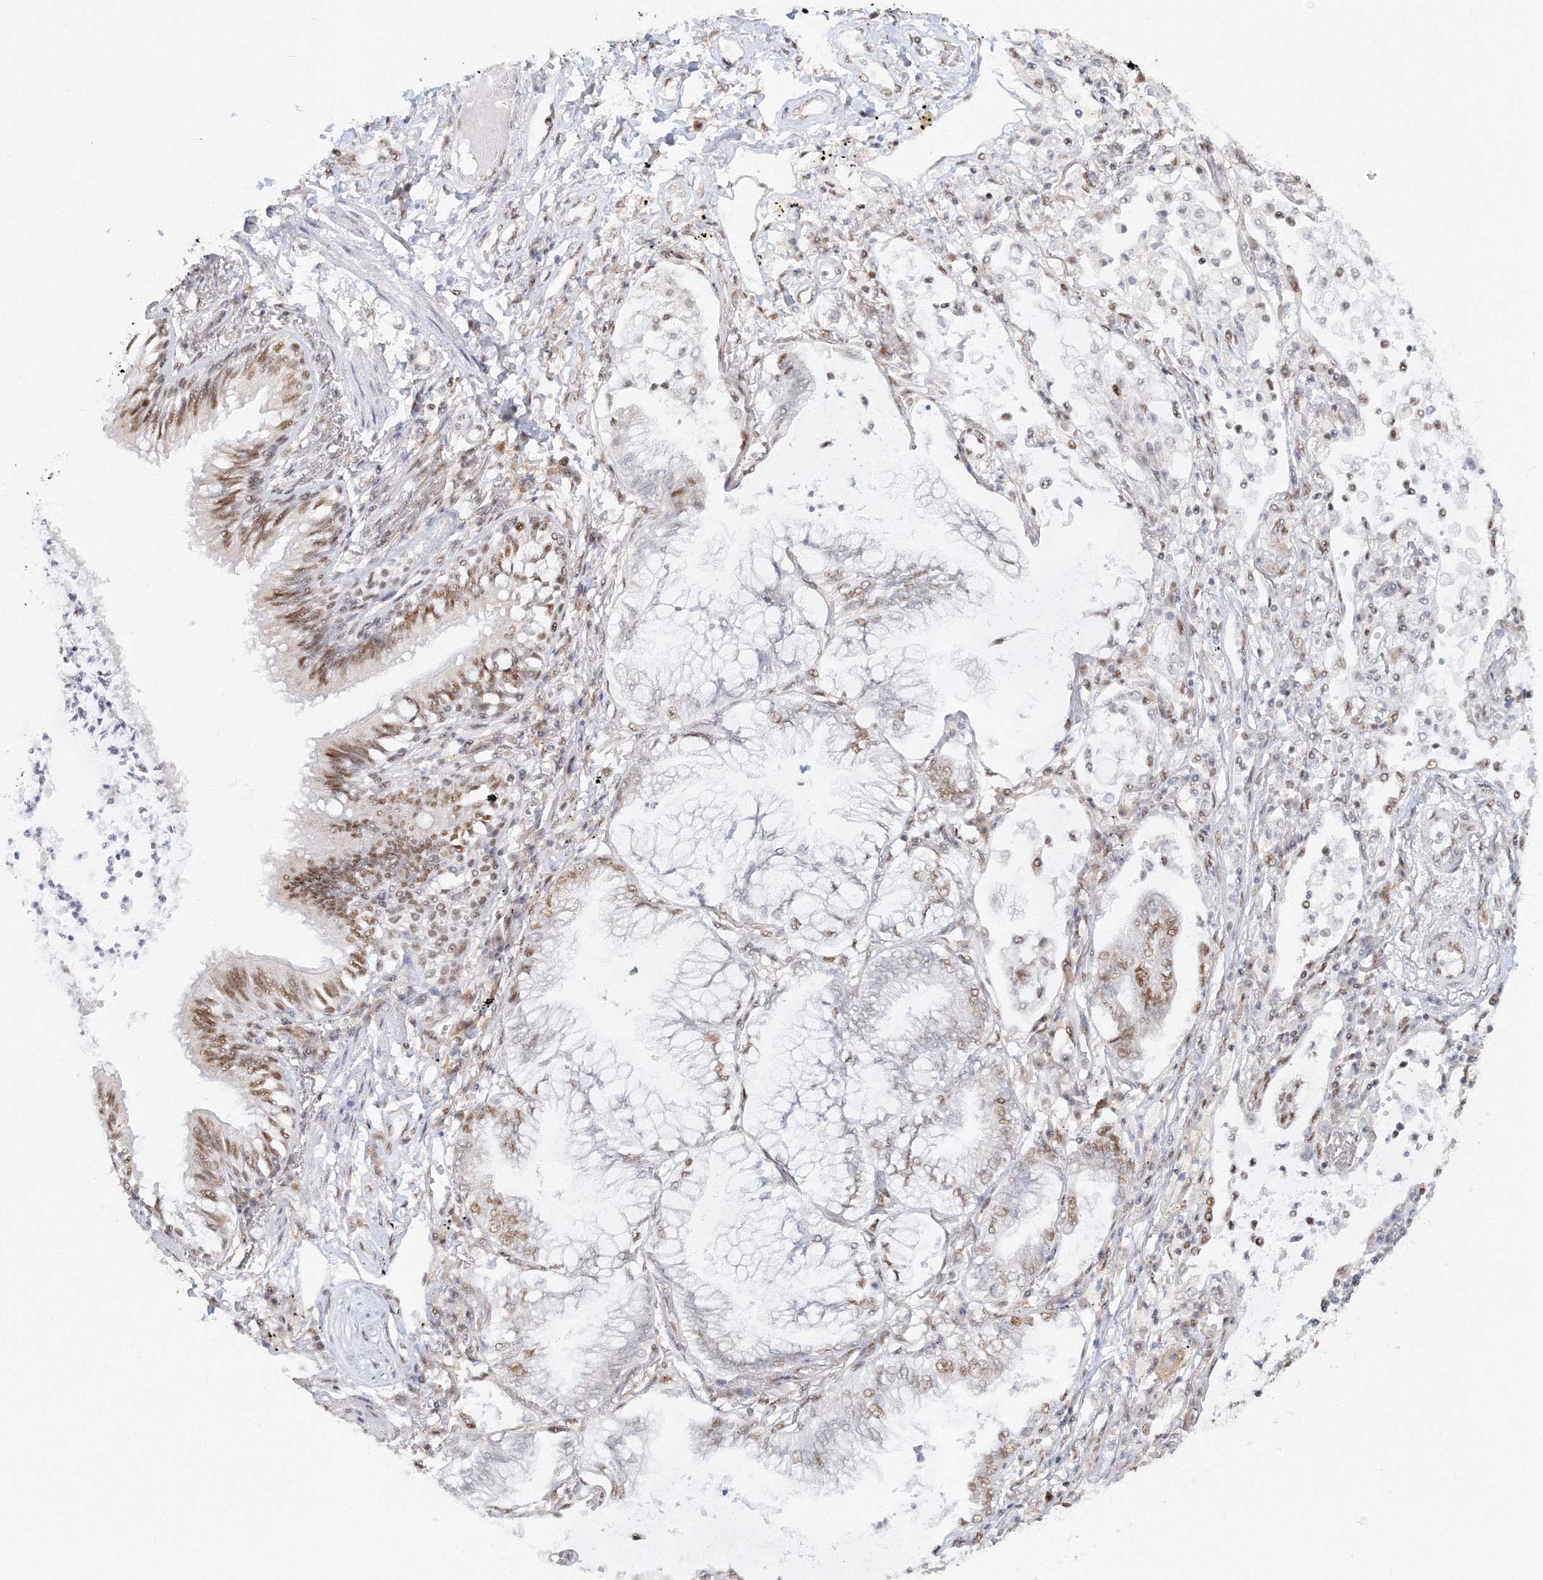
{"staining": {"intensity": "moderate", "quantity": ">75%", "location": "nuclear"}, "tissue": "lung cancer", "cell_type": "Tumor cells", "image_type": "cancer", "snomed": [{"axis": "morphology", "description": "Adenocarcinoma, NOS"}, {"axis": "topography", "description": "Lung"}], "caption": "Protein expression analysis of adenocarcinoma (lung) exhibits moderate nuclear staining in about >75% of tumor cells.", "gene": "PPP4R2", "patient": {"sex": "female", "age": 70}}